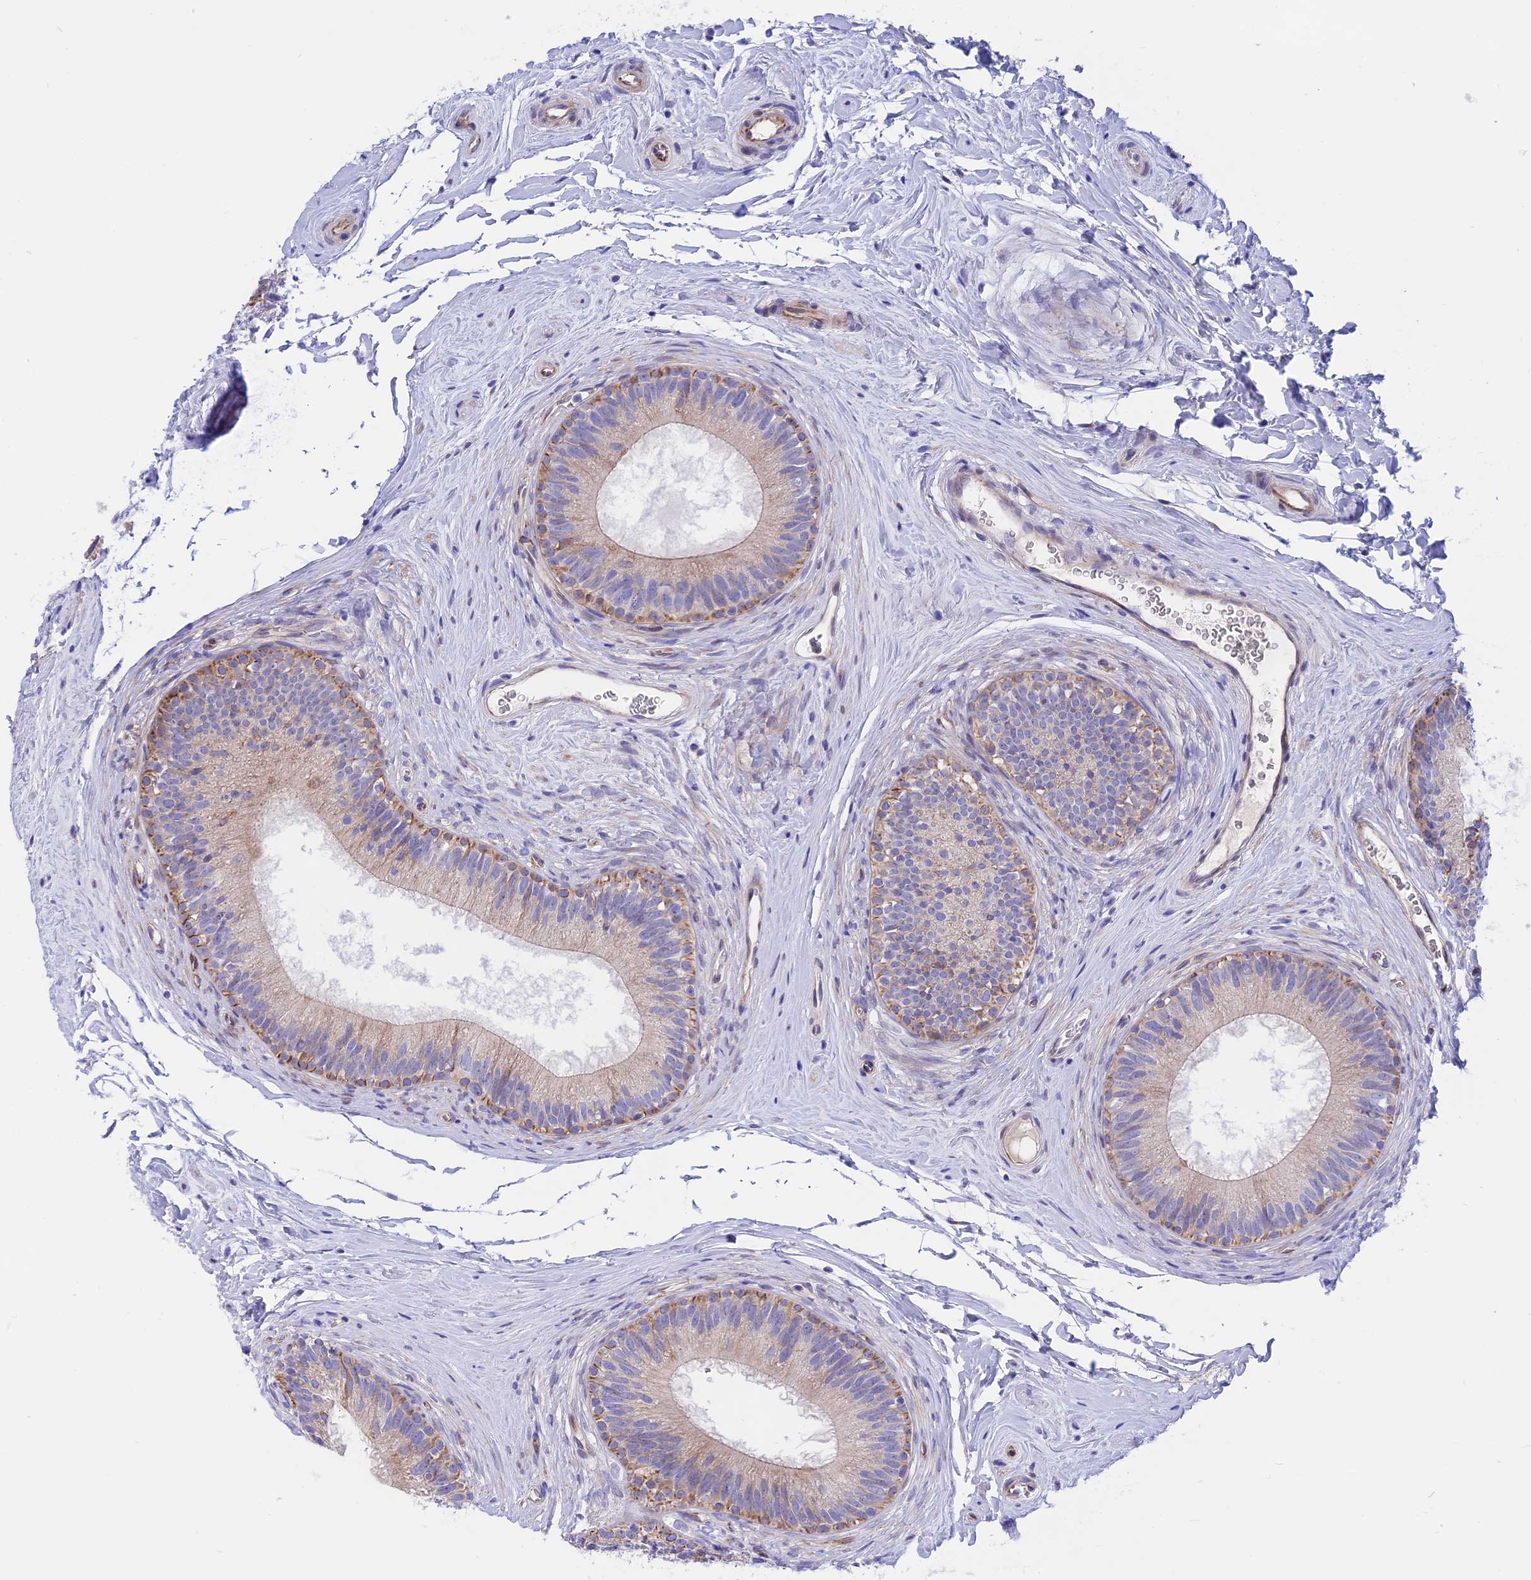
{"staining": {"intensity": "moderate", "quantity": "<25%", "location": "cytoplasmic/membranous"}, "tissue": "epididymis", "cell_type": "Glandular cells", "image_type": "normal", "snomed": [{"axis": "morphology", "description": "Normal tissue, NOS"}, {"axis": "topography", "description": "Epididymis"}], "caption": "Glandular cells demonstrate low levels of moderate cytoplasmic/membranous staining in about <25% of cells in normal epididymis.", "gene": "TMEM138", "patient": {"sex": "male", "age": 33}}